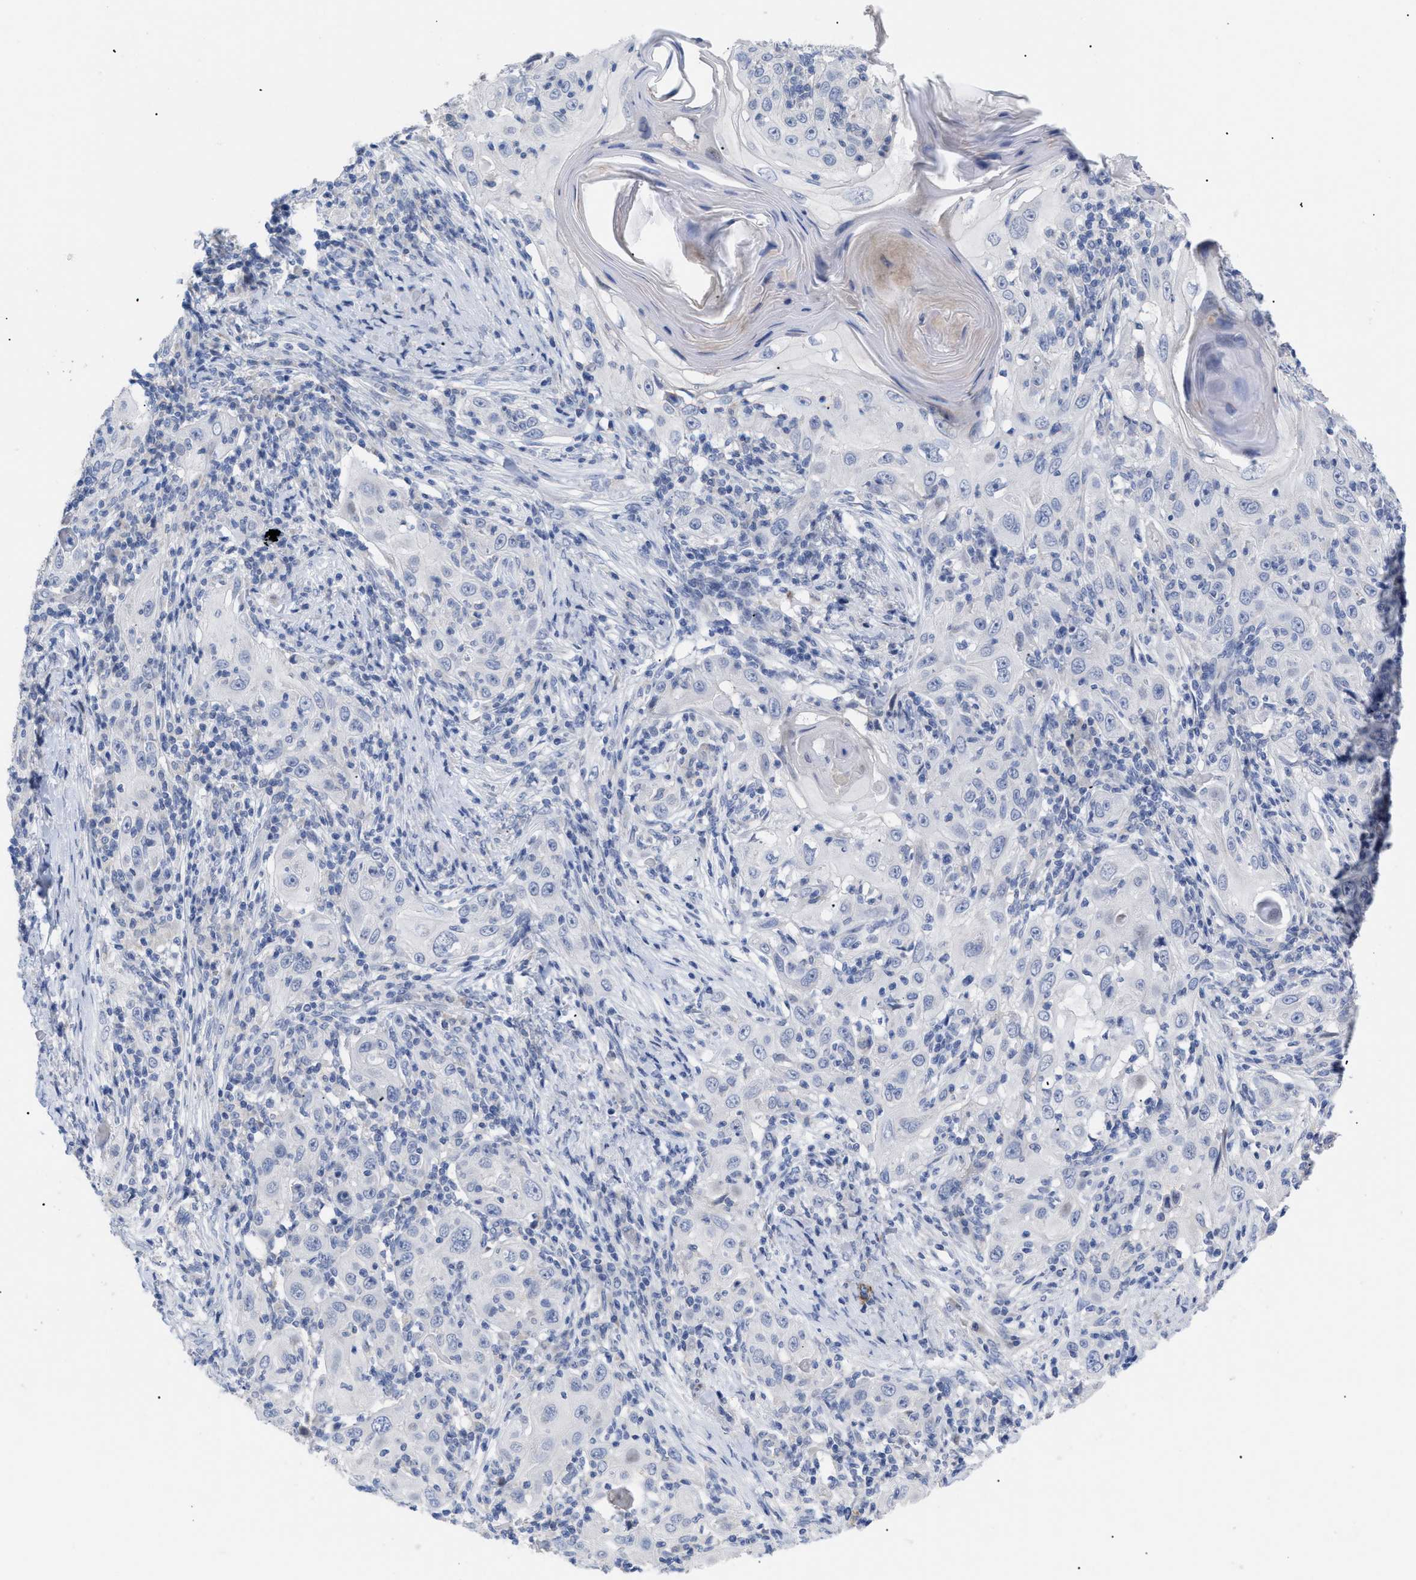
{"staining": {"intensity": "negative", "quantity": "none", "location": "none"}, "tissue": "skin cancer", "cell_type": "Tumor cells", "image_type": "cancer", "snomed": [{"axis": "morphology", "description": "Squamous cell carcinoma, NOS"}, {"axis": "topography", "description": "Skin"}], "caption": "This histopathology image is of skin squamous cell carcinoma stained with IHC to label a protein in brown with the nuclei are counter-stained blue. There is no positivity in tumor cells. (Stains: DAB (3,3'-diaminobenzidine) IHC with hematoxylin counter stain, Microscopy: brightfield microscopy at high magnification).", "gene": "CAV3", "patient": {"sex": "female", "age": 88}}